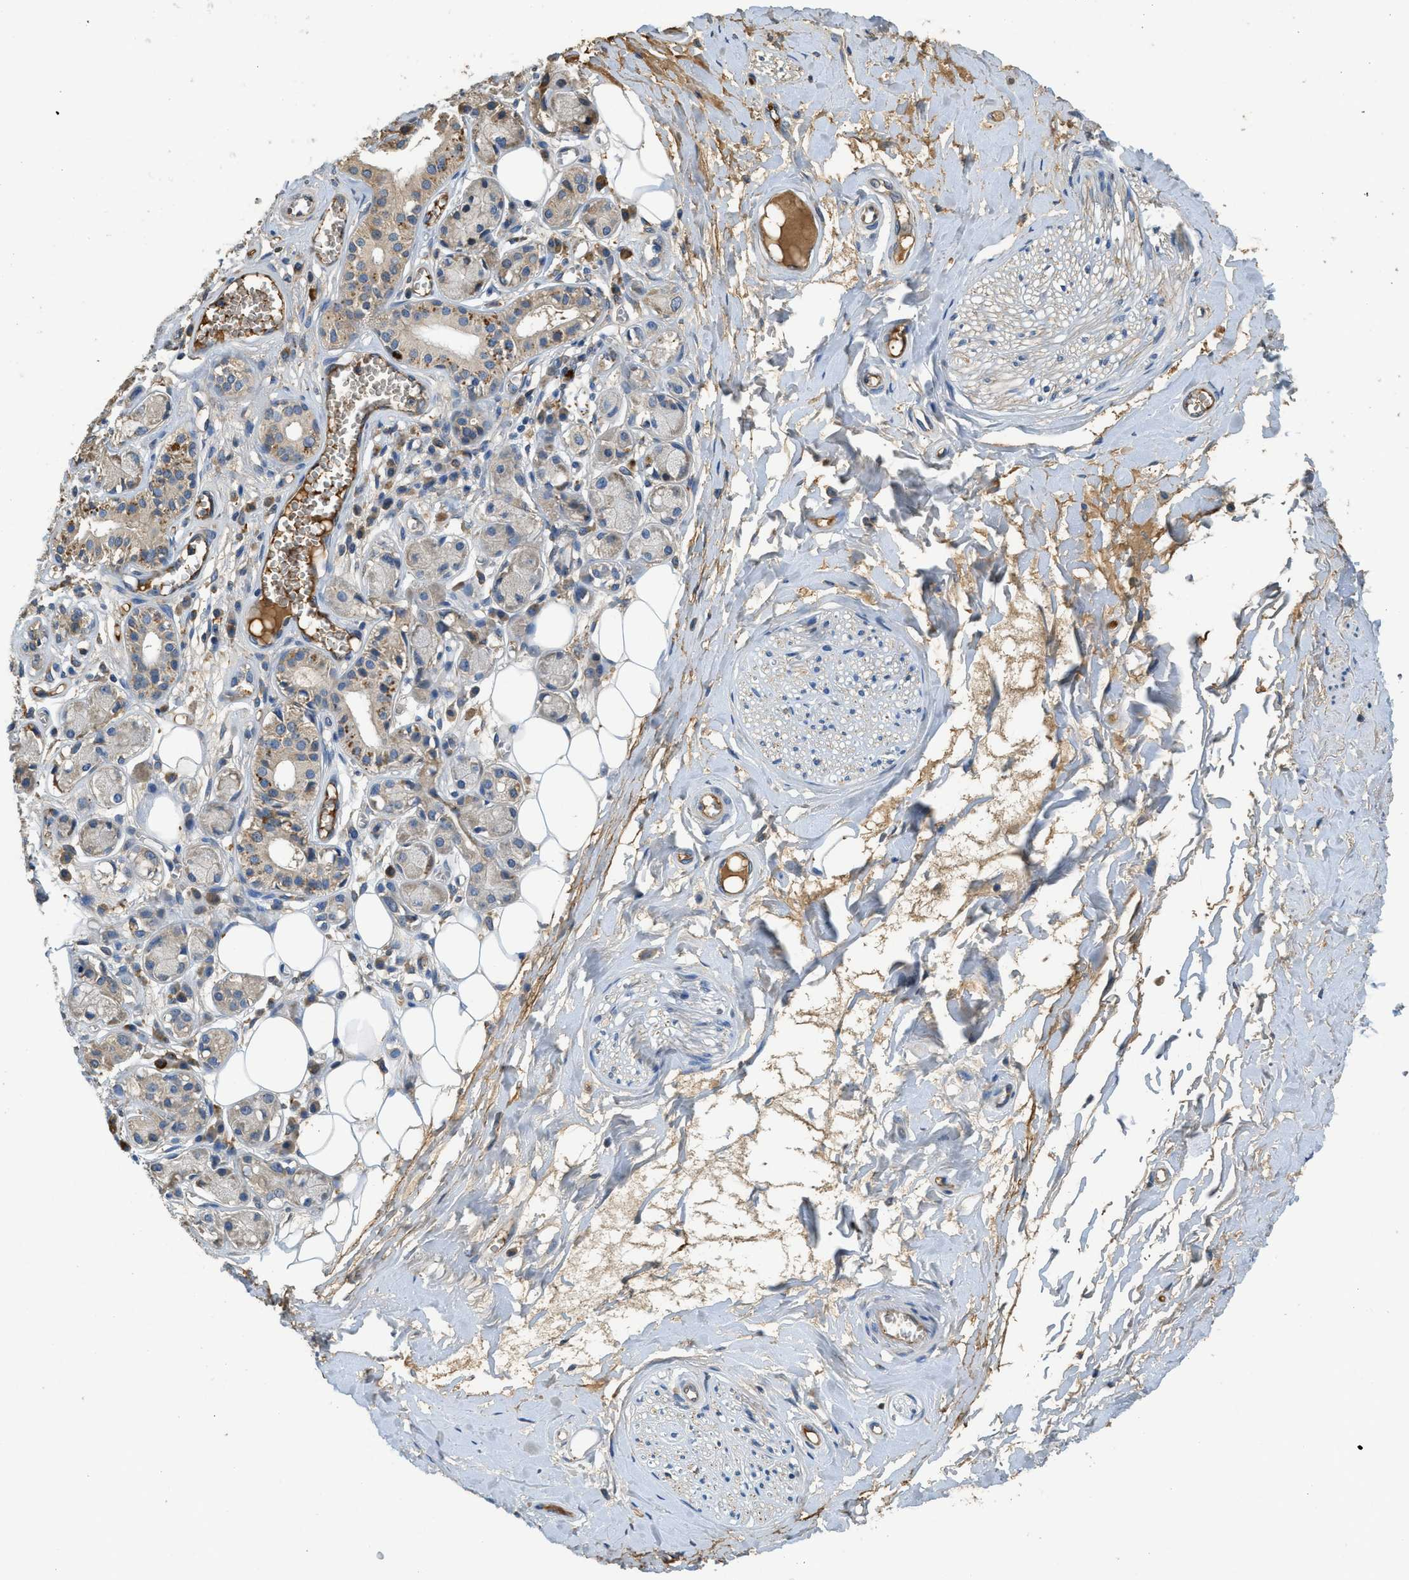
{"staining": {"intensity": "moderate", "quantity": ">75%", "location": "cytoplasmic/membranous"}, "tissue": "adipose tissue", "cell_type": "Adipocytes", "image_type": "normal", "snomed": [{"axis": "morphology", "description": "Normal tissue, NOS"}, {"axis": "morphology", "description": "Inflammation, NOS"}, {"axis": "topography", "description": "Salivary gland"}, {"axis": "topography", "description": "Peripheral nerve tissue"}], "caption": "Adipose tissue stained with DAB IHC shows medium levels of moderate cytoplasmic/membranous staining in approximately >75% of adipocytes.", "gene": "RIPK2", "patient": {"sex": "female", "age": 75}}